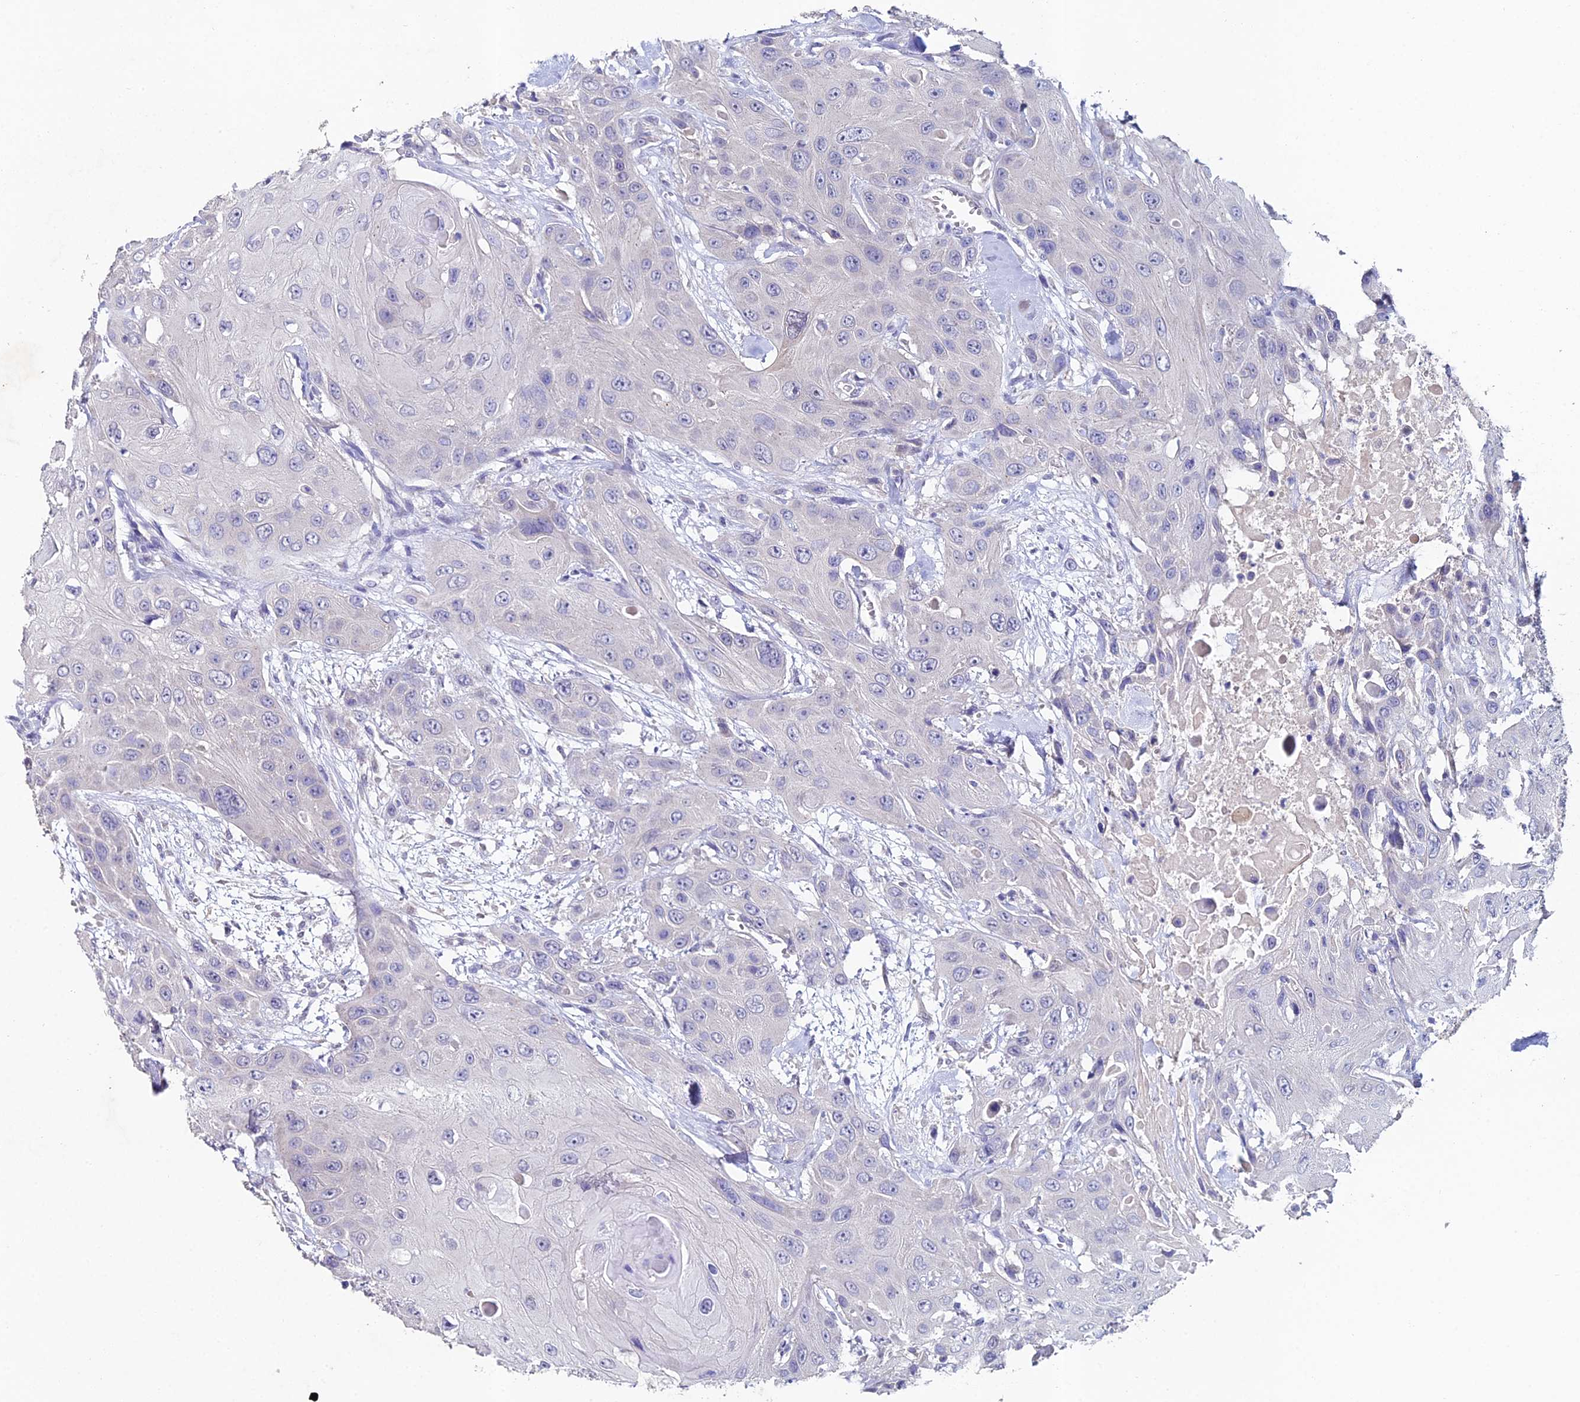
{"staining": {"intensity": "negative", "quantity": "none", "location": "none"}, "tissue": "head and neck cancer", "cell_type": "Tumor cells", "image_type": "cancer", "snomed": [{"axis": "morphology", "description": "Squamous cell carcinoma, NOS"}, {"axis": "topography", "description": "Head-Neck"}], "caption": "Protein analysis of head and neck cancer demonstrates no significant positivity in tumor cells.", "gene": "ESRRG", "patient": {"sex": "male", "age": 81}}